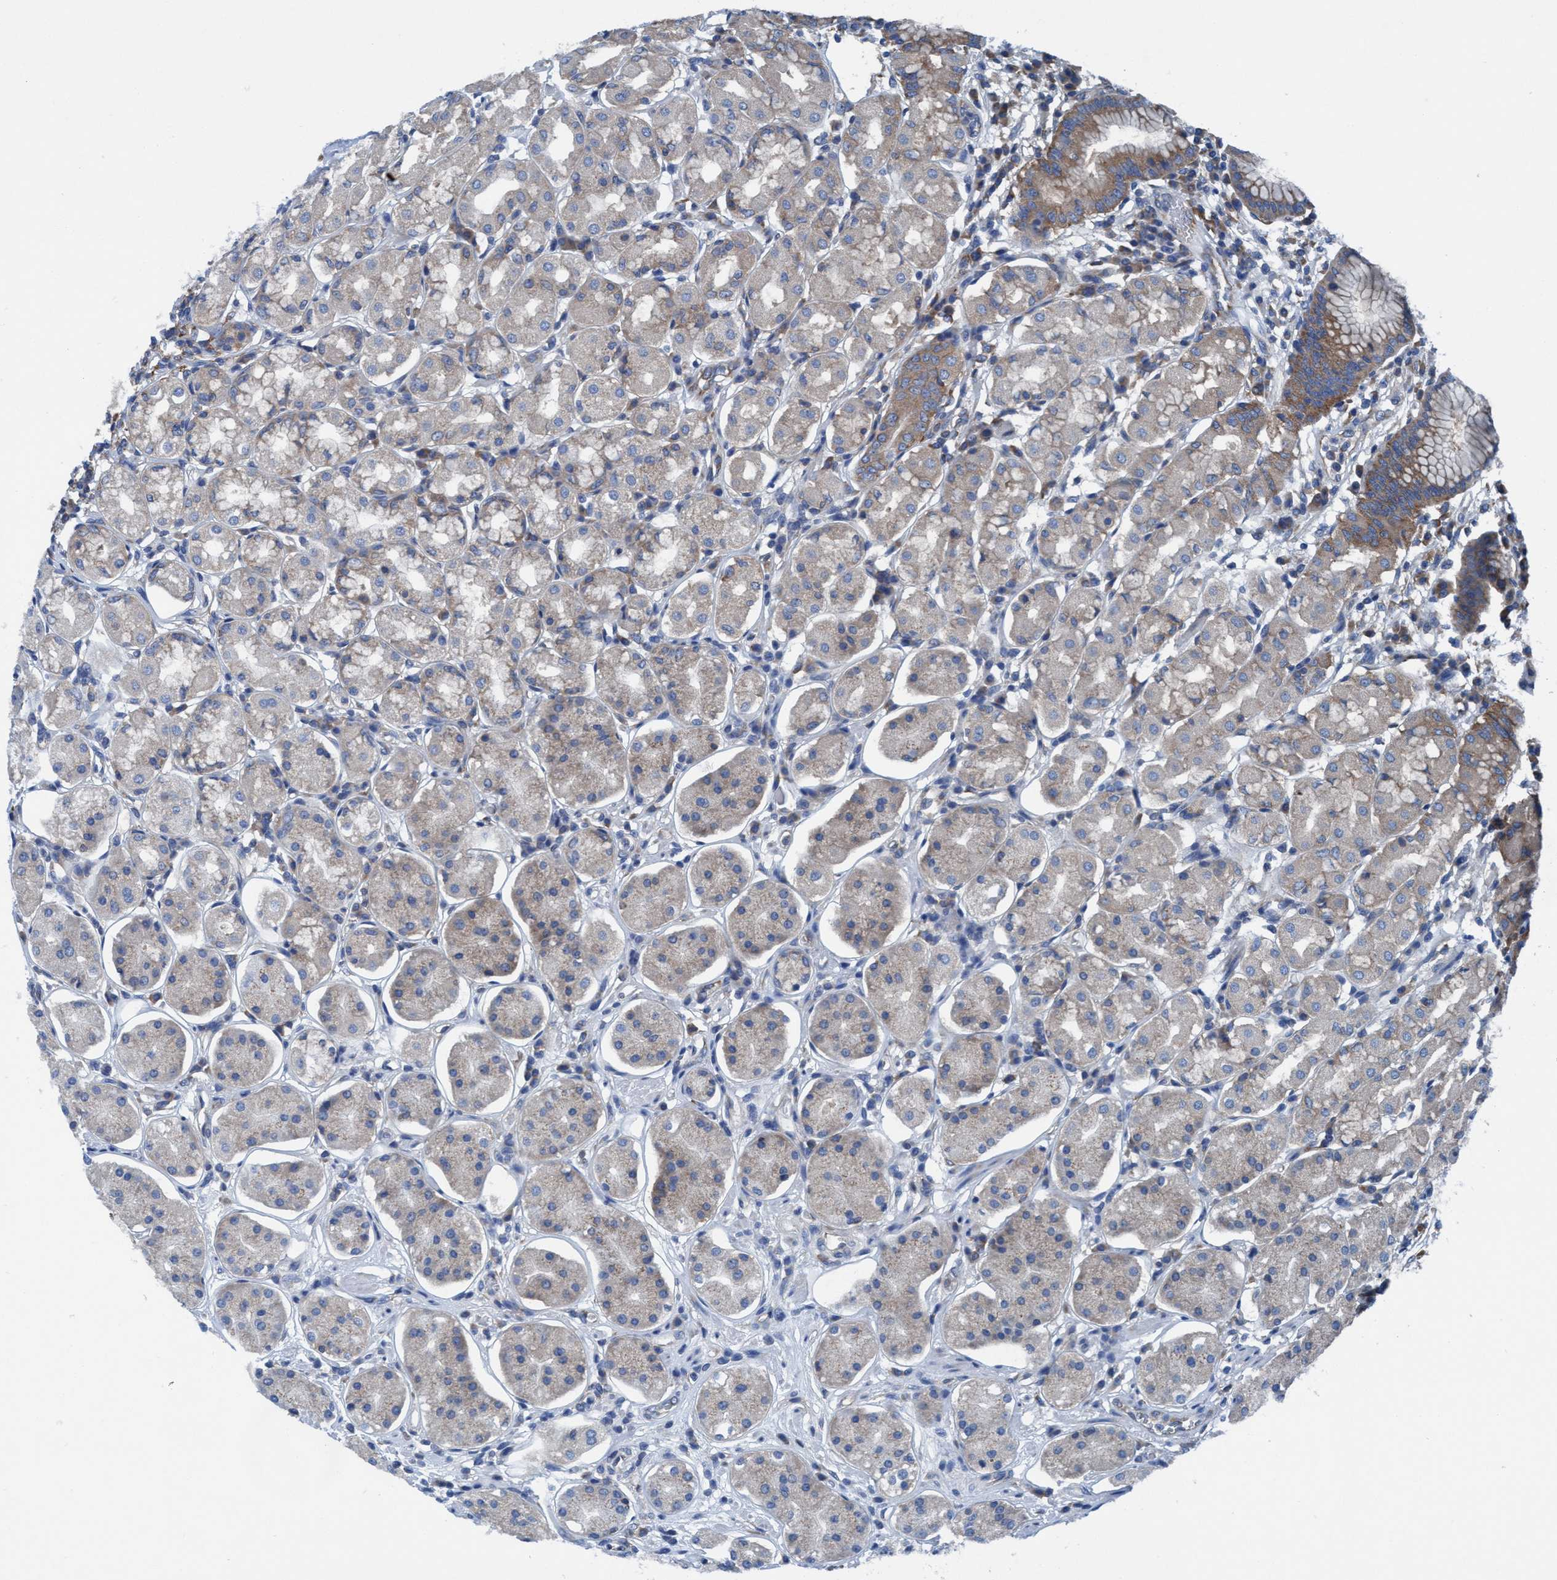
{"staining": {"intensity": "weak", "quantity": "25%-75%", "location": "cytoplasmic/membranous"}, "tissue": "stomach", "cell_type": "Glandular cells", "image_type": "normal", "snomed": [{"axis": "morphology", "description": "Normal tissue, NOS"}, {"axis": "topography", "description": "Stomach"}, {"axis": "topography", "description": "Stomach, lower"}], "caption": "Immunohistochemical staining of unremarkable stomach reveals low levels of weak cytoplasmic/membranous positivity in about 25%-75% of glandular cells.", "gene": "NMT1", "patient": {"sex": "female", "age": 56}}